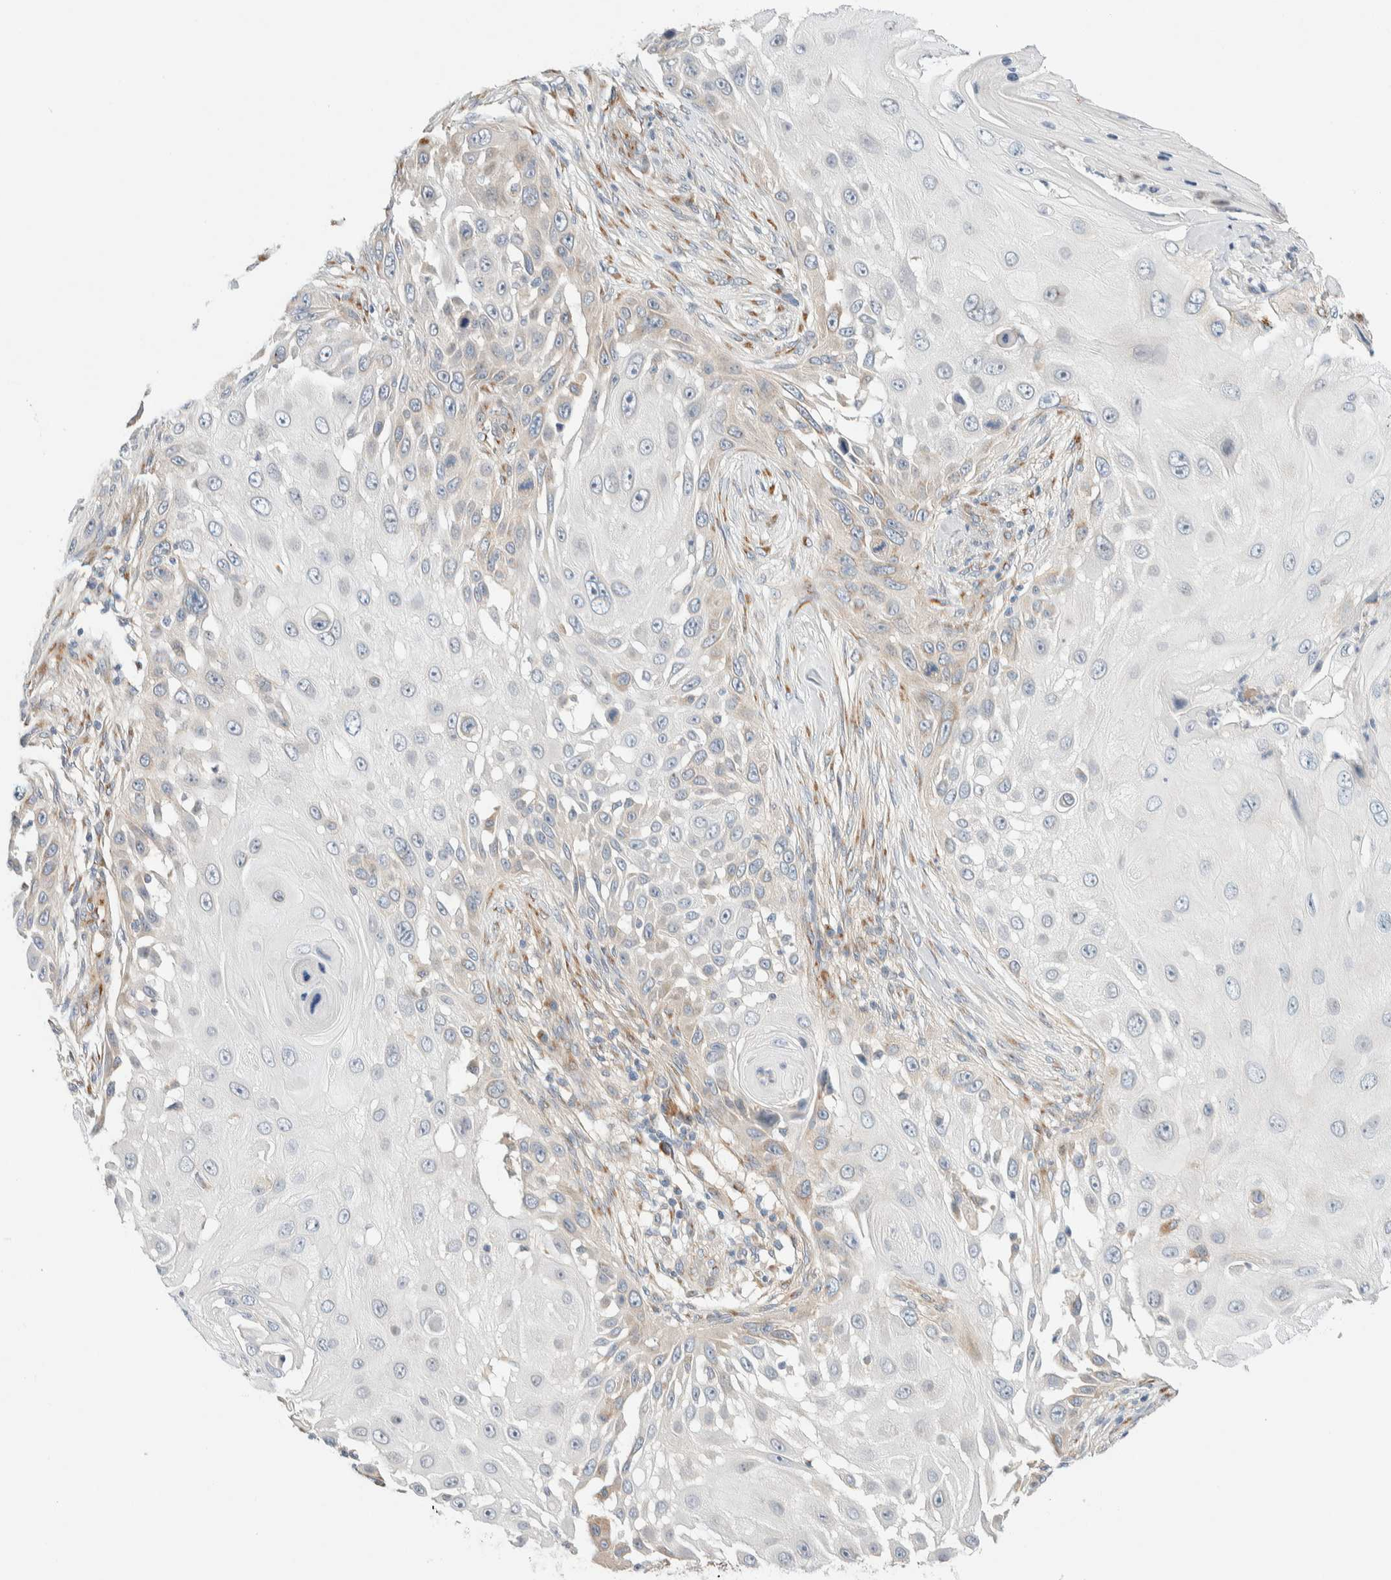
{"staining": {"intensity": "weak", "quantity": "<25%", "location": "cytoplasmic/membranous"}, "tissue": "skin cancer", "cell_type": "Tumor cells", "image_type": "cancer", "snomed": [{"axis": "morphology", "description": "Squamous cell carcinoma, NOS"}, {"axis": "topography", "description": "Skin"}], "caption": "Immunohistochemical staining of human skin squamous cell carcinoma exhibits no significant positivity in tumor cells.", "gene": "TMEM184B", "patient": {"sex": "female", "age": 44}}